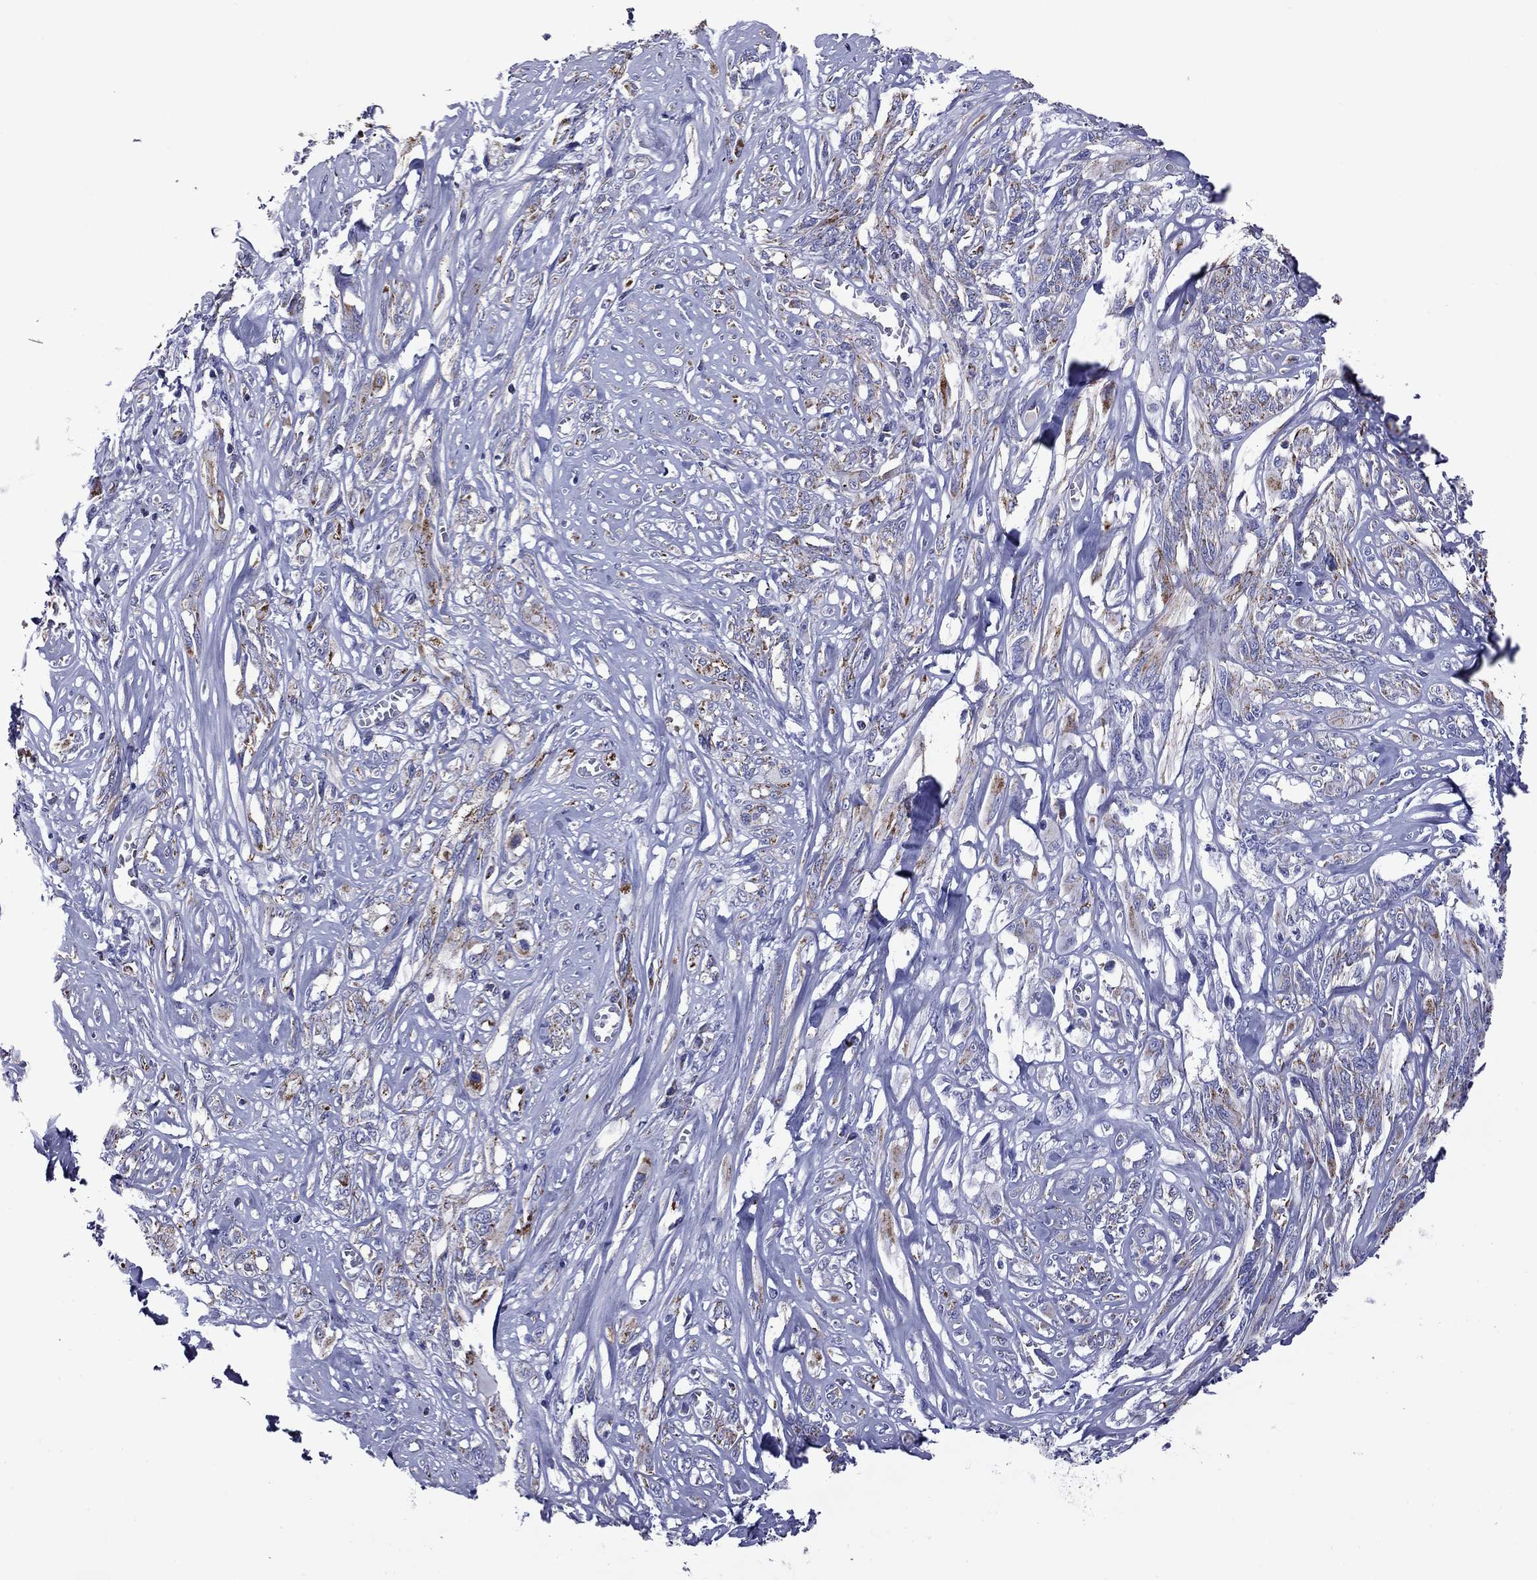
{"staining": {"intensity": "moderate", "quantity": "<25%", "location": "cytoplasmic/membranous"}, "tissue": "melanoma", "cell_type": "Tumor cells", "image_type": "cancer", "snomed": [{"axis": "morphology", "description": "Malignant melanoma, NOS"}, {"axis": "topography", "description": "Skin"}], "caption": "A brown stain labels moderate cytoplasmic/membranous staining of a protein in melanoma tumor cells.", "gene": "ACADSB", "patient": {"sex": "female", "age": 91}}